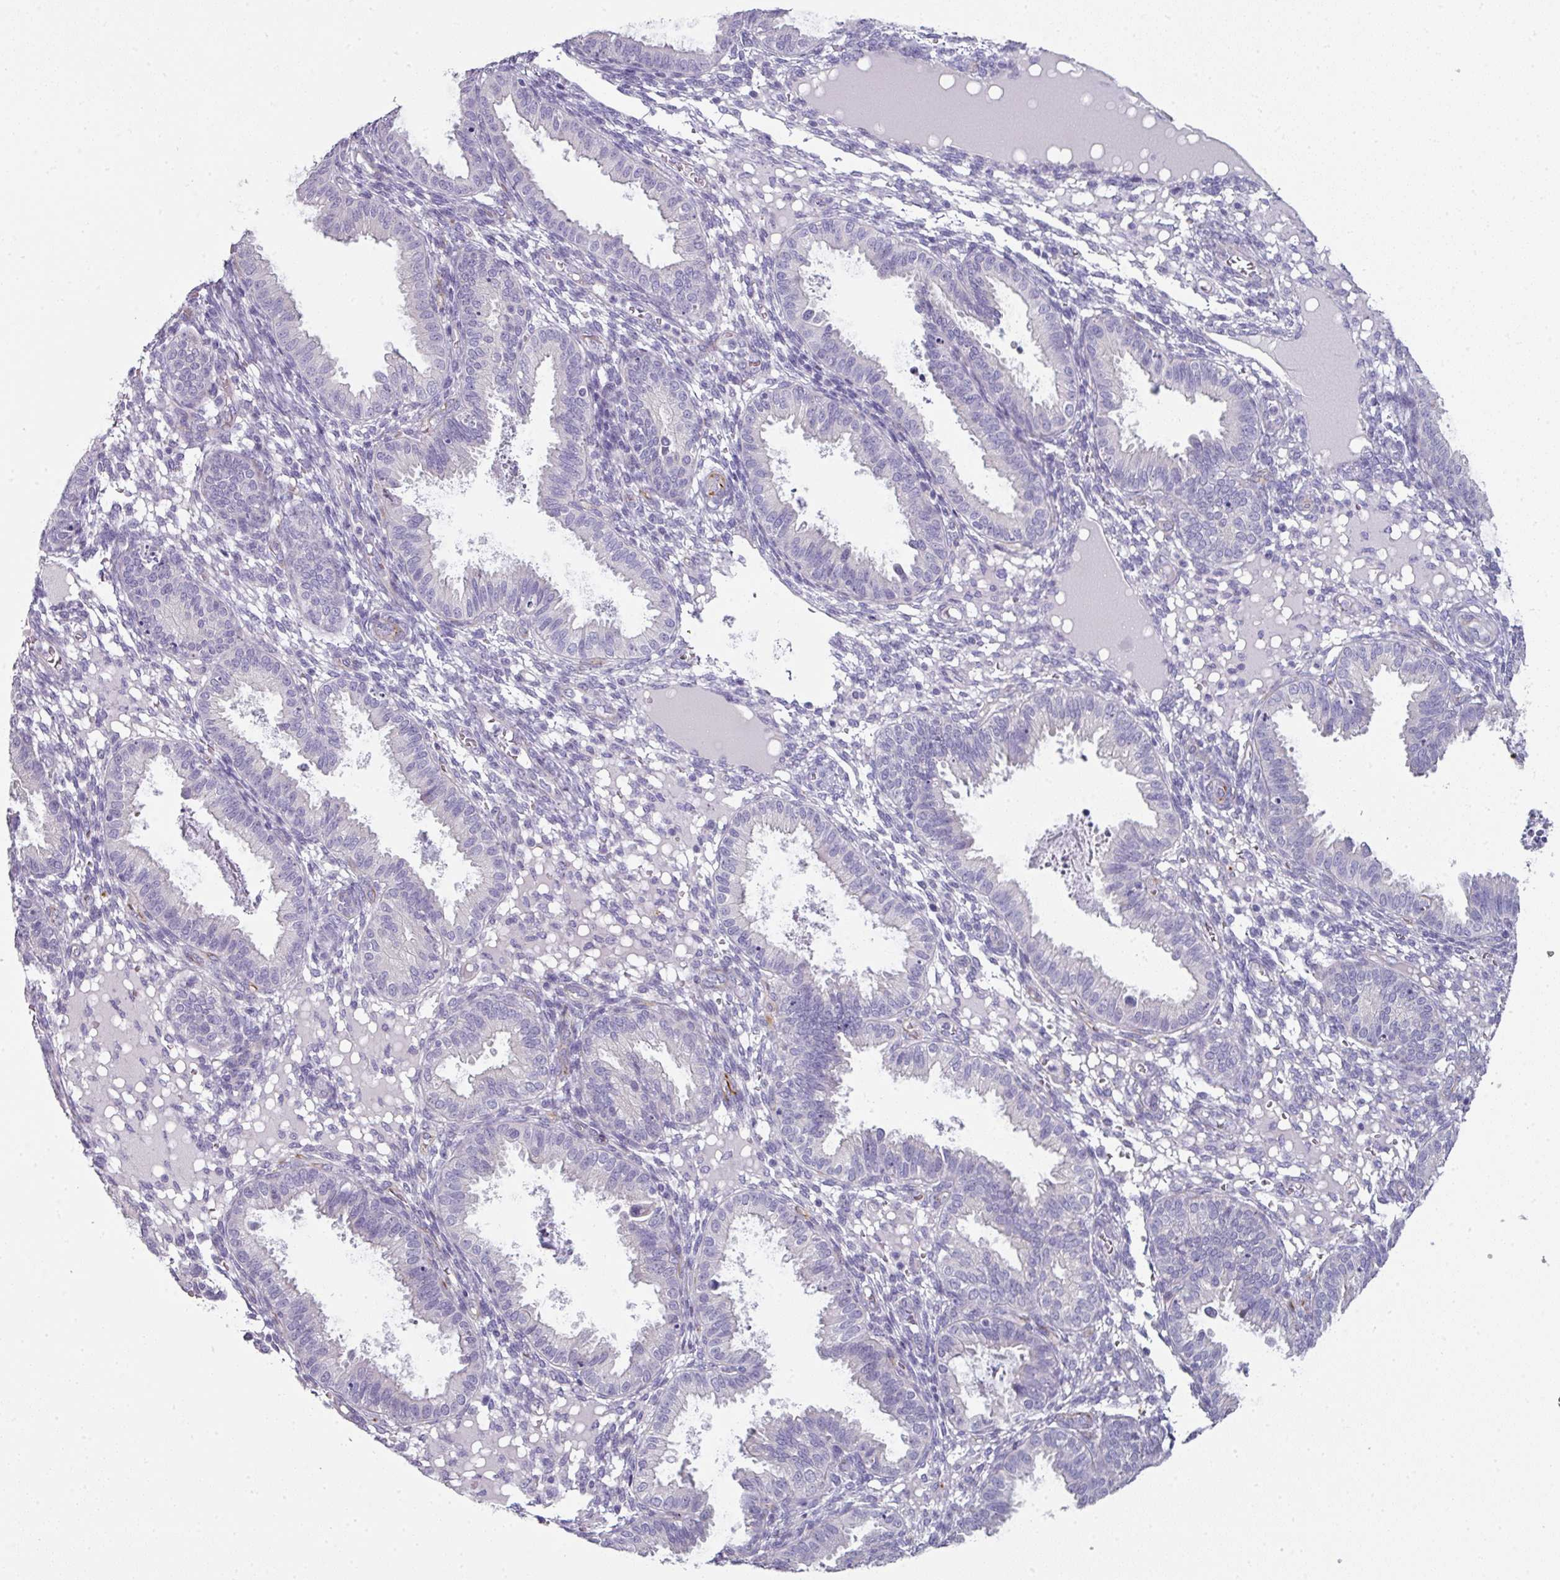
{"staining": {"intensity": "negative", "quantity": "none", "location": "none"}, "tissue": "endometrium", "cell_type": "Cells in endometrial stroma", "image_type": "normal", "snomed": [{"axis": "morphology", "description": "Normal tissue, NOS"}, {"axis": "topography", "description": "Endometrium"}], "caption": "This is a image of IHC staining of benign endometrium, which shows no staining in cells in endometrial stroma.", "gene": "SLC17A7", "patient": {"sex": "female", "age": 33}}